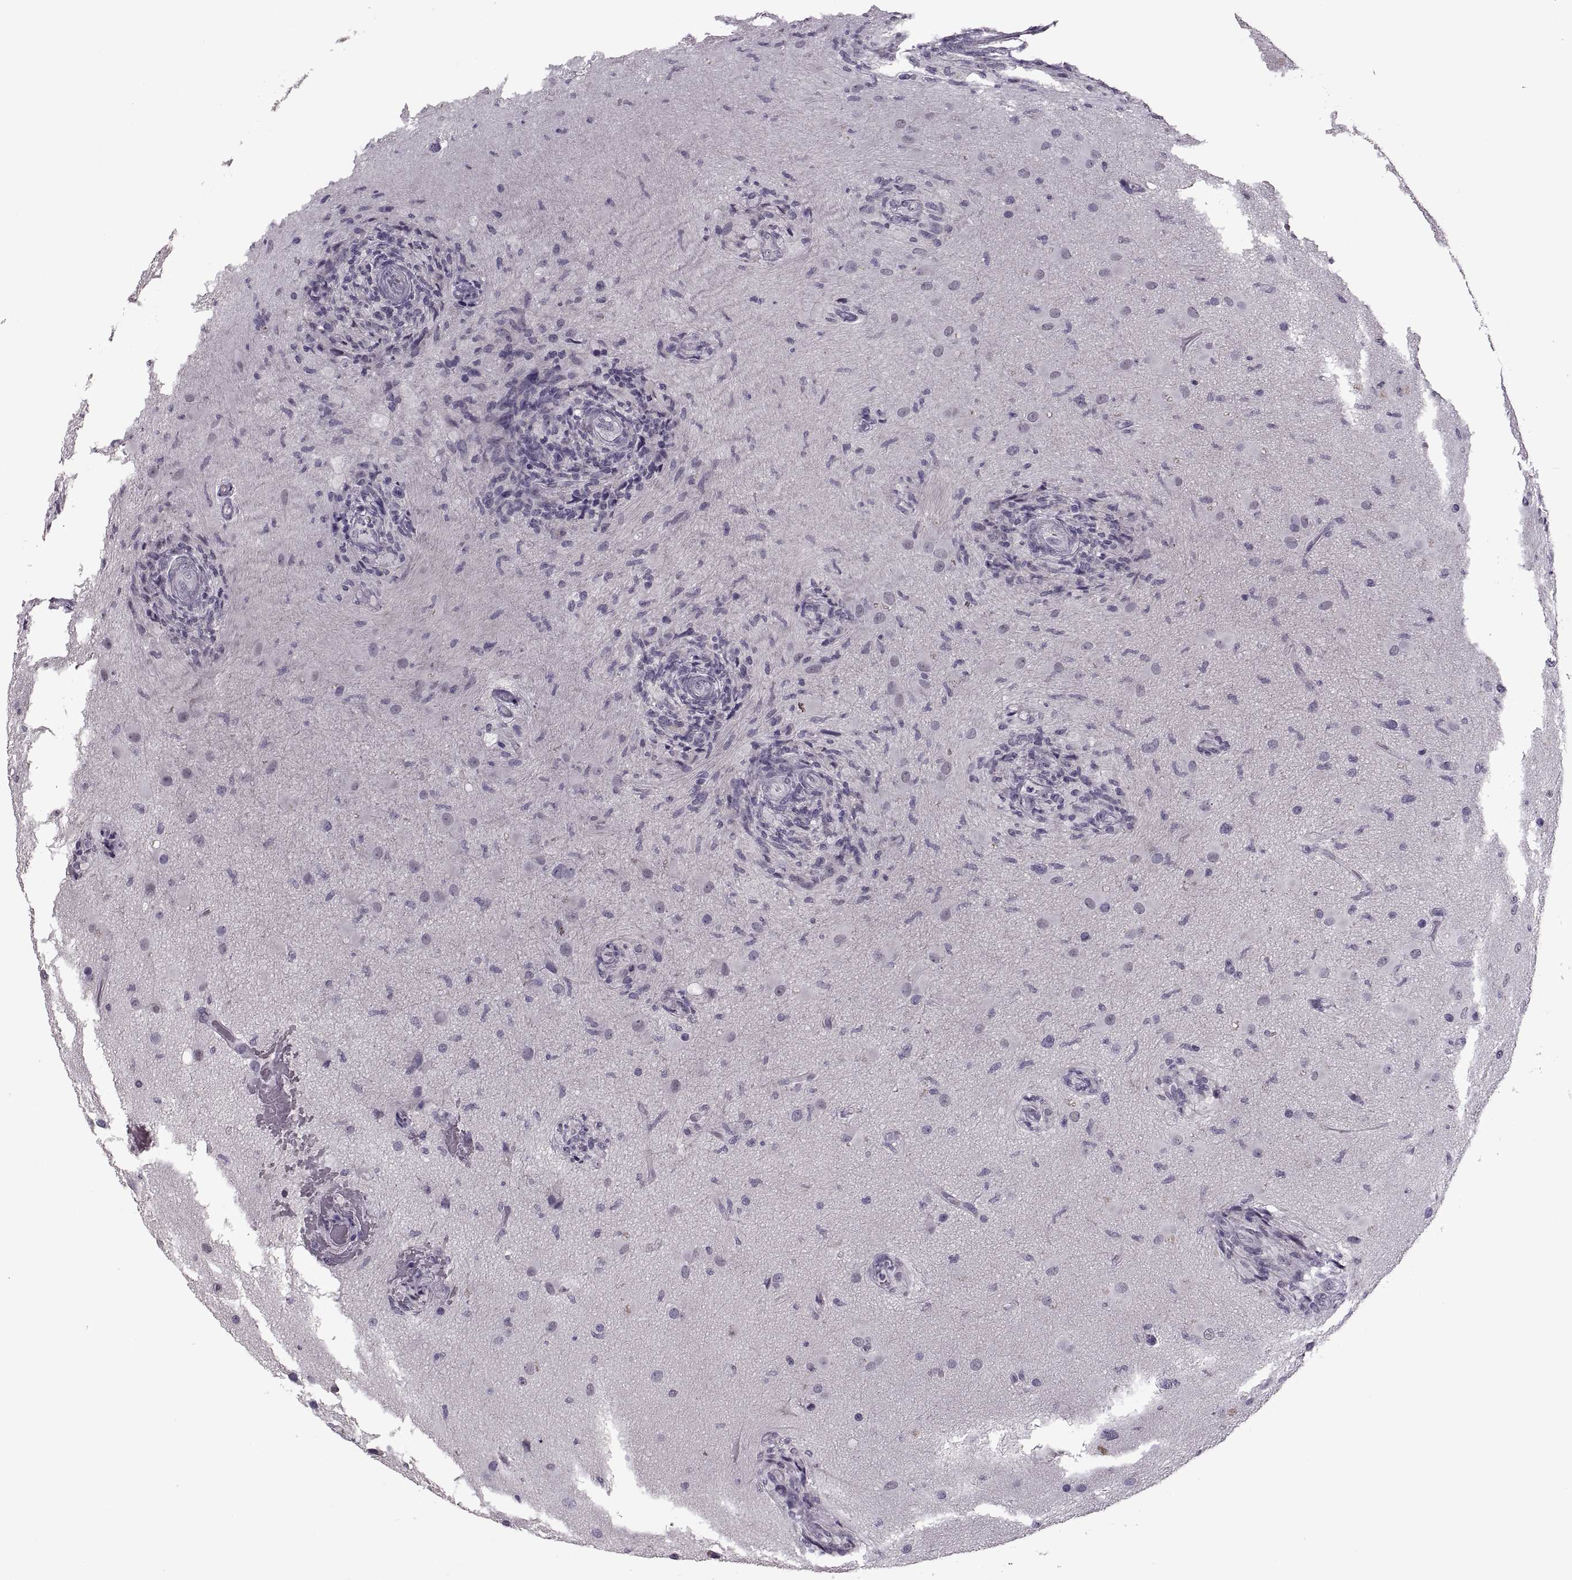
{"staining": {"intensity": "negative", "quantity": "none", "location": "none"}, "tissue": "glioma", "cell_type": "Tumor cells", "image_type": "cancer", "snomed": [{"axis": "morphology", "description": "Glioma, malignant, High grade"}, {"axis": "topography", "description": "Brain"}], "caption": "Tumor cells are negative for protein expression in human malignant glioma (high-grade). The staining is performed using DAB (3,3'-diaminobenzidine) brown chromogen with nuclei counter-stained in using hematoxylin.", "gene": "PAGE5", "patient": {"sex": "male", "age": 68}}